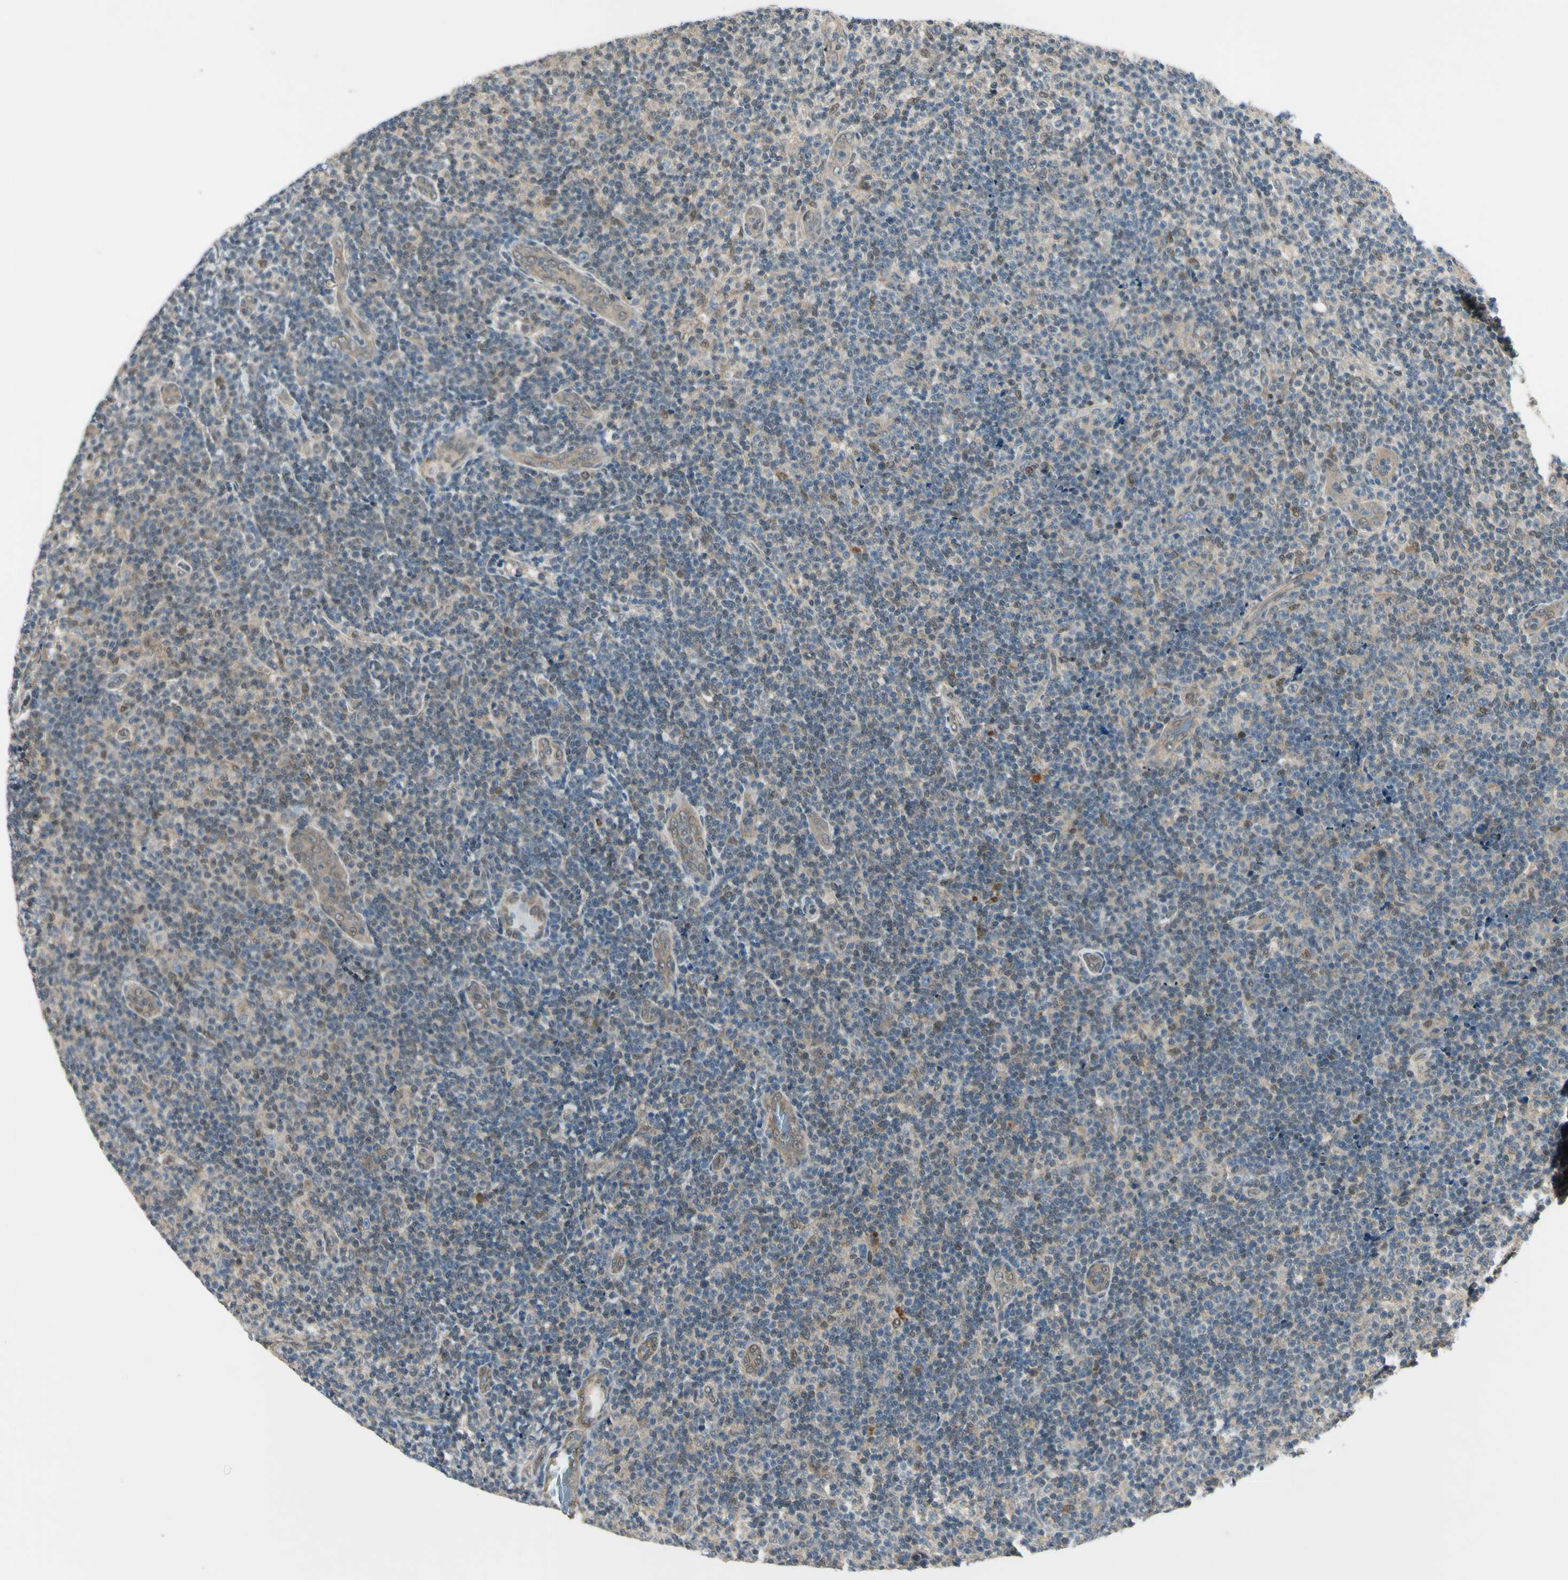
{"staining": {"intensity": "weak", "quantity": "25%-75%", "location": "cytoplasmic/membranous"}, "tissue": "lymphoma", "cell_type": "Tumor cells", "image_type": "cancer", "snomed": [{"axis": "morphology", "description": "Malignant lymphoma, non-Hodgkin's type, Low grade"}, {"axis": "topography", "description": "Lymph node"}], "caption": "Immunohistochemistry (DAB) staining of human malignant lymphoma, non-Hodgkin's type (low-grade) exhibits weak cytoplasmic/membranous protein staining in about 25%-75% of tumor cells.", "gene": "PSMD5", "patient": {"sex": "male", "age": 83}}